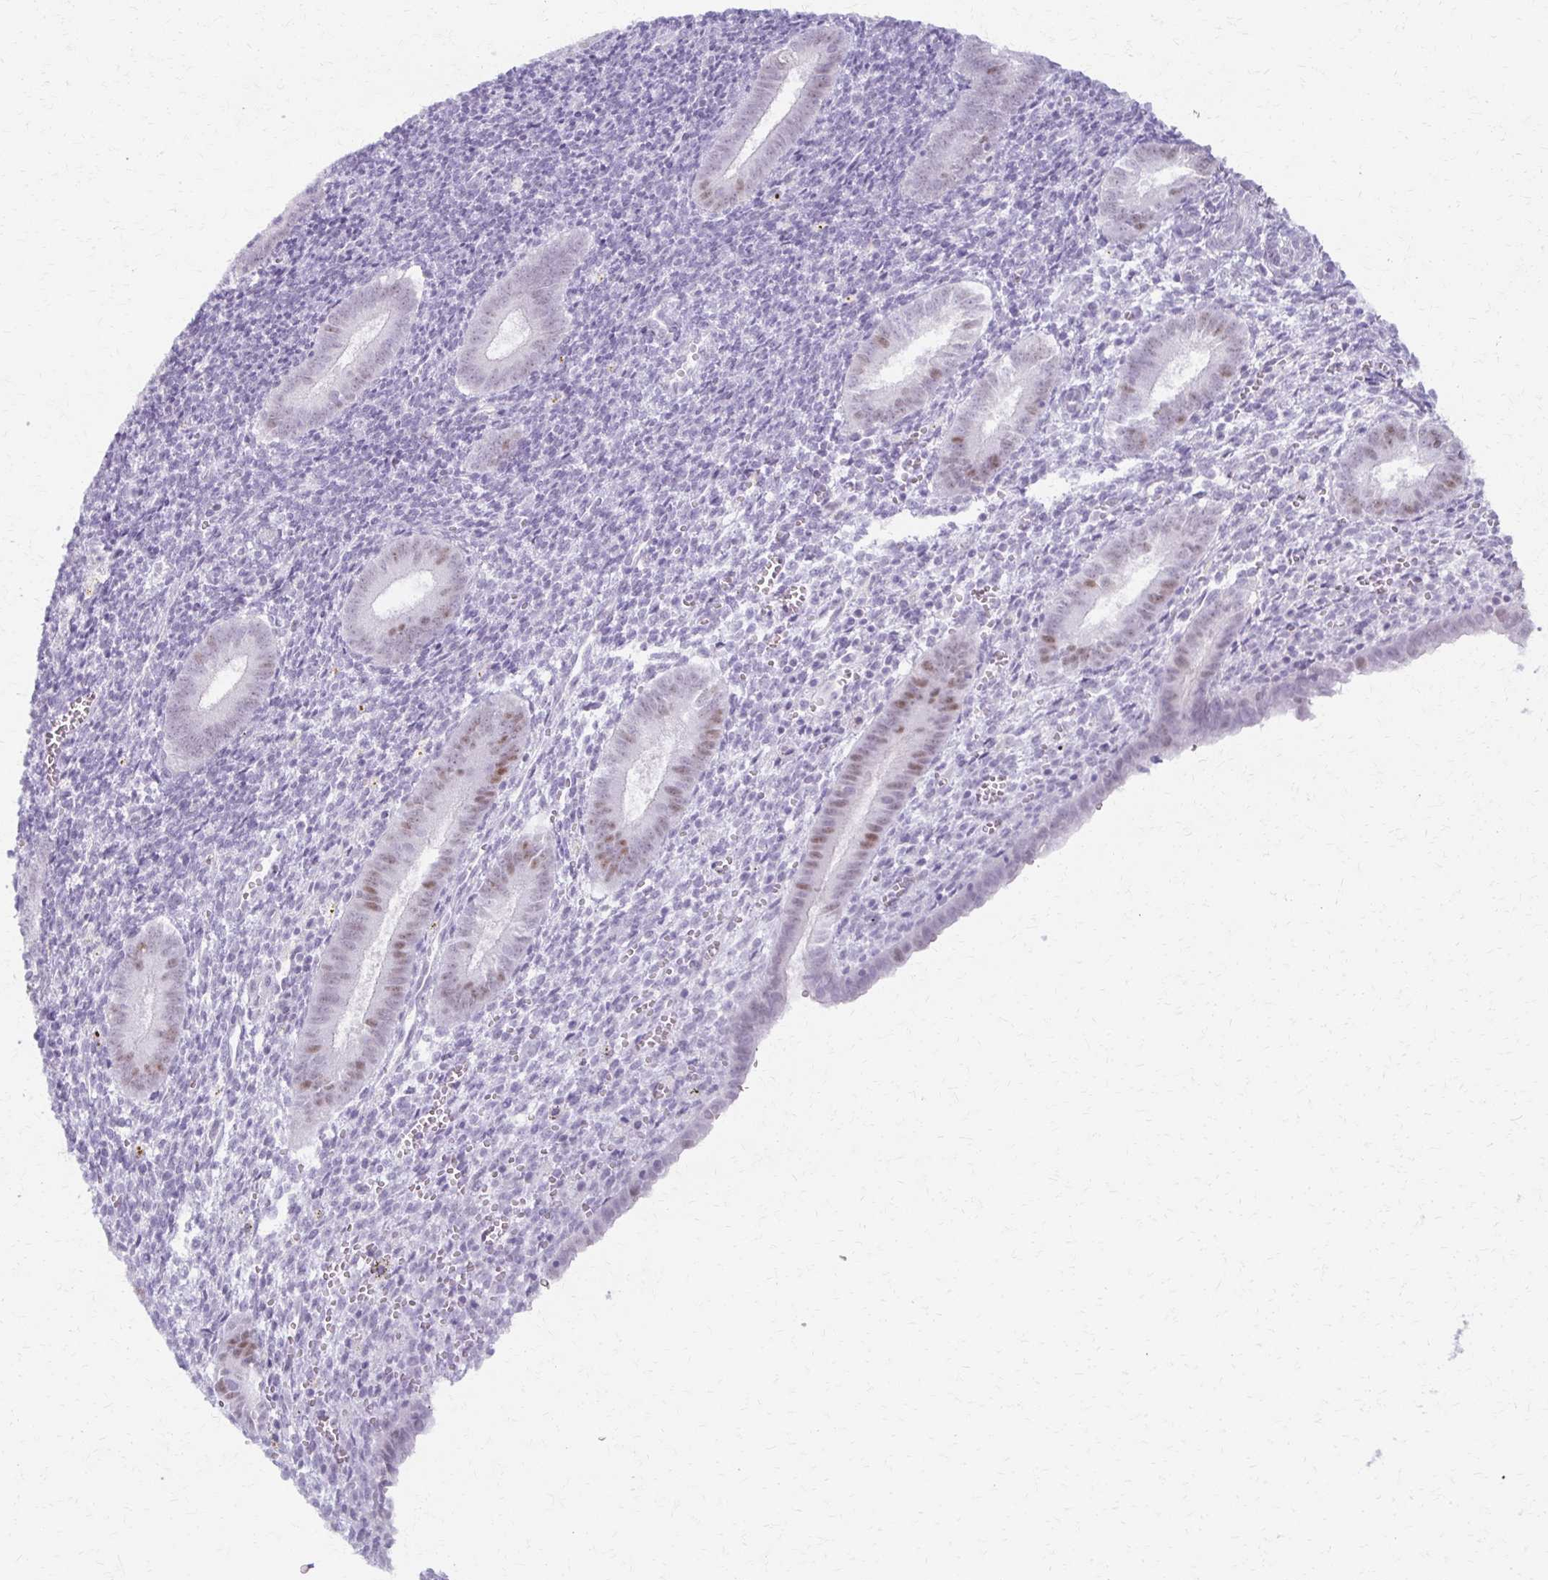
{"staining": {"intensity": "negative", "quantity": "none", "location": "none"}, "tissue": "endometrium", "cell_type": "Cells in endometrial stroma", "image_type": "normal", "snomed": [{"axis": "morphology", "description": "Normal tissue, NOS"}, {"axis": "topography", "description": "Endometrium"}], "caption": "Protein analysis of unremarkable endometrium shows no significant staining in cells in endometrial stroma.", "gene": "MORC4", "patient": {"sex": "female", "age": 25}}